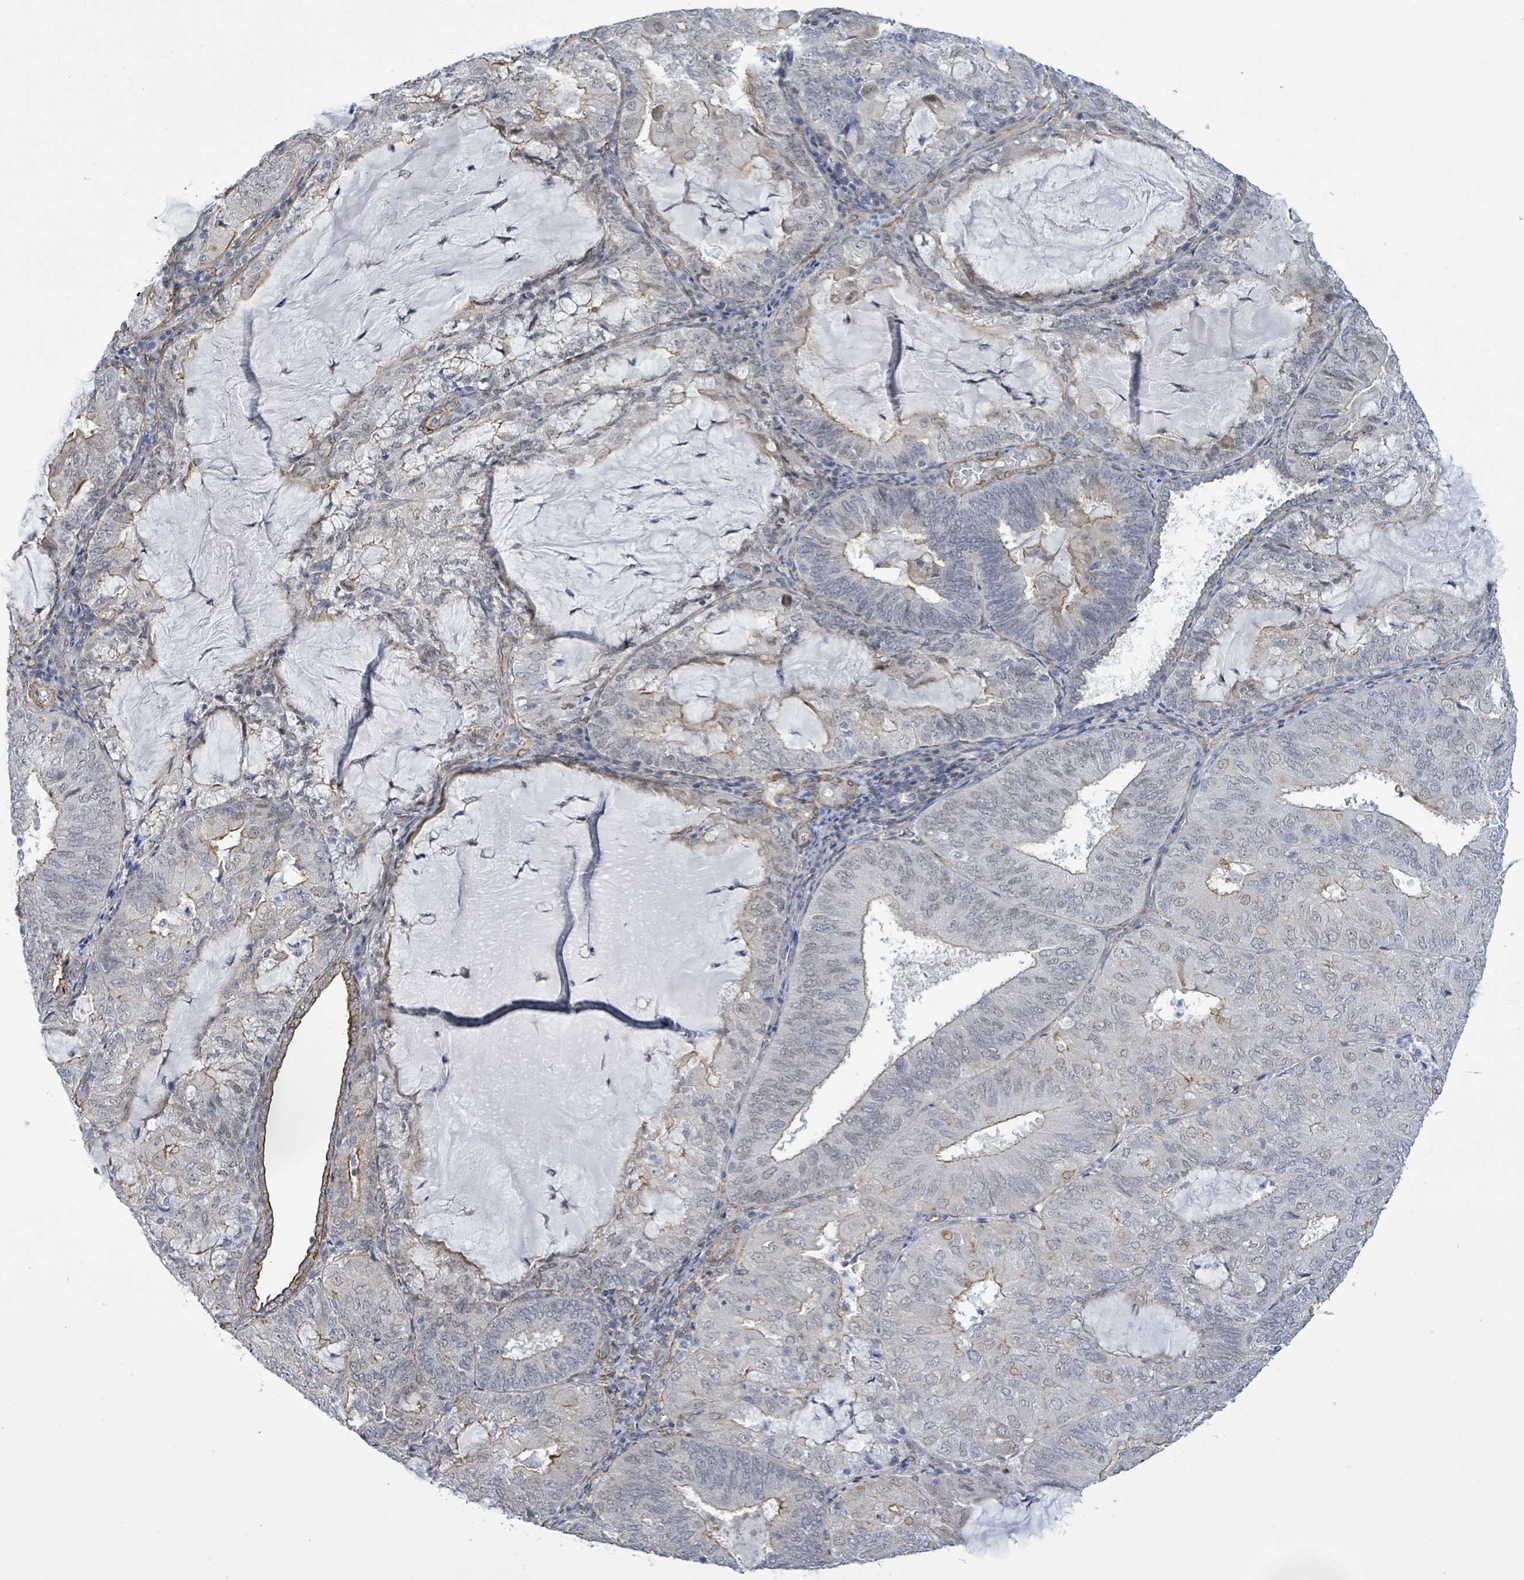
{"staining": {"intensity": "negative", "quantity": "none", "location": "none"}, "tissue": "endometrial cancer", "cell_type": "Tumor cells", "image_type": "cancer", "snomed": [{"axis": "morphology", "description": "Adenocarcinoma, NOS"}, {"axis": "topography", "description": "Endometrium"}], "caption": "Human adenocarcinoma (endometrial) stained for a protein using IHC reveals no staining in tumor cells.", "gene": "DMRTC1B", "patient": {"sex": "female", "age": 81}}